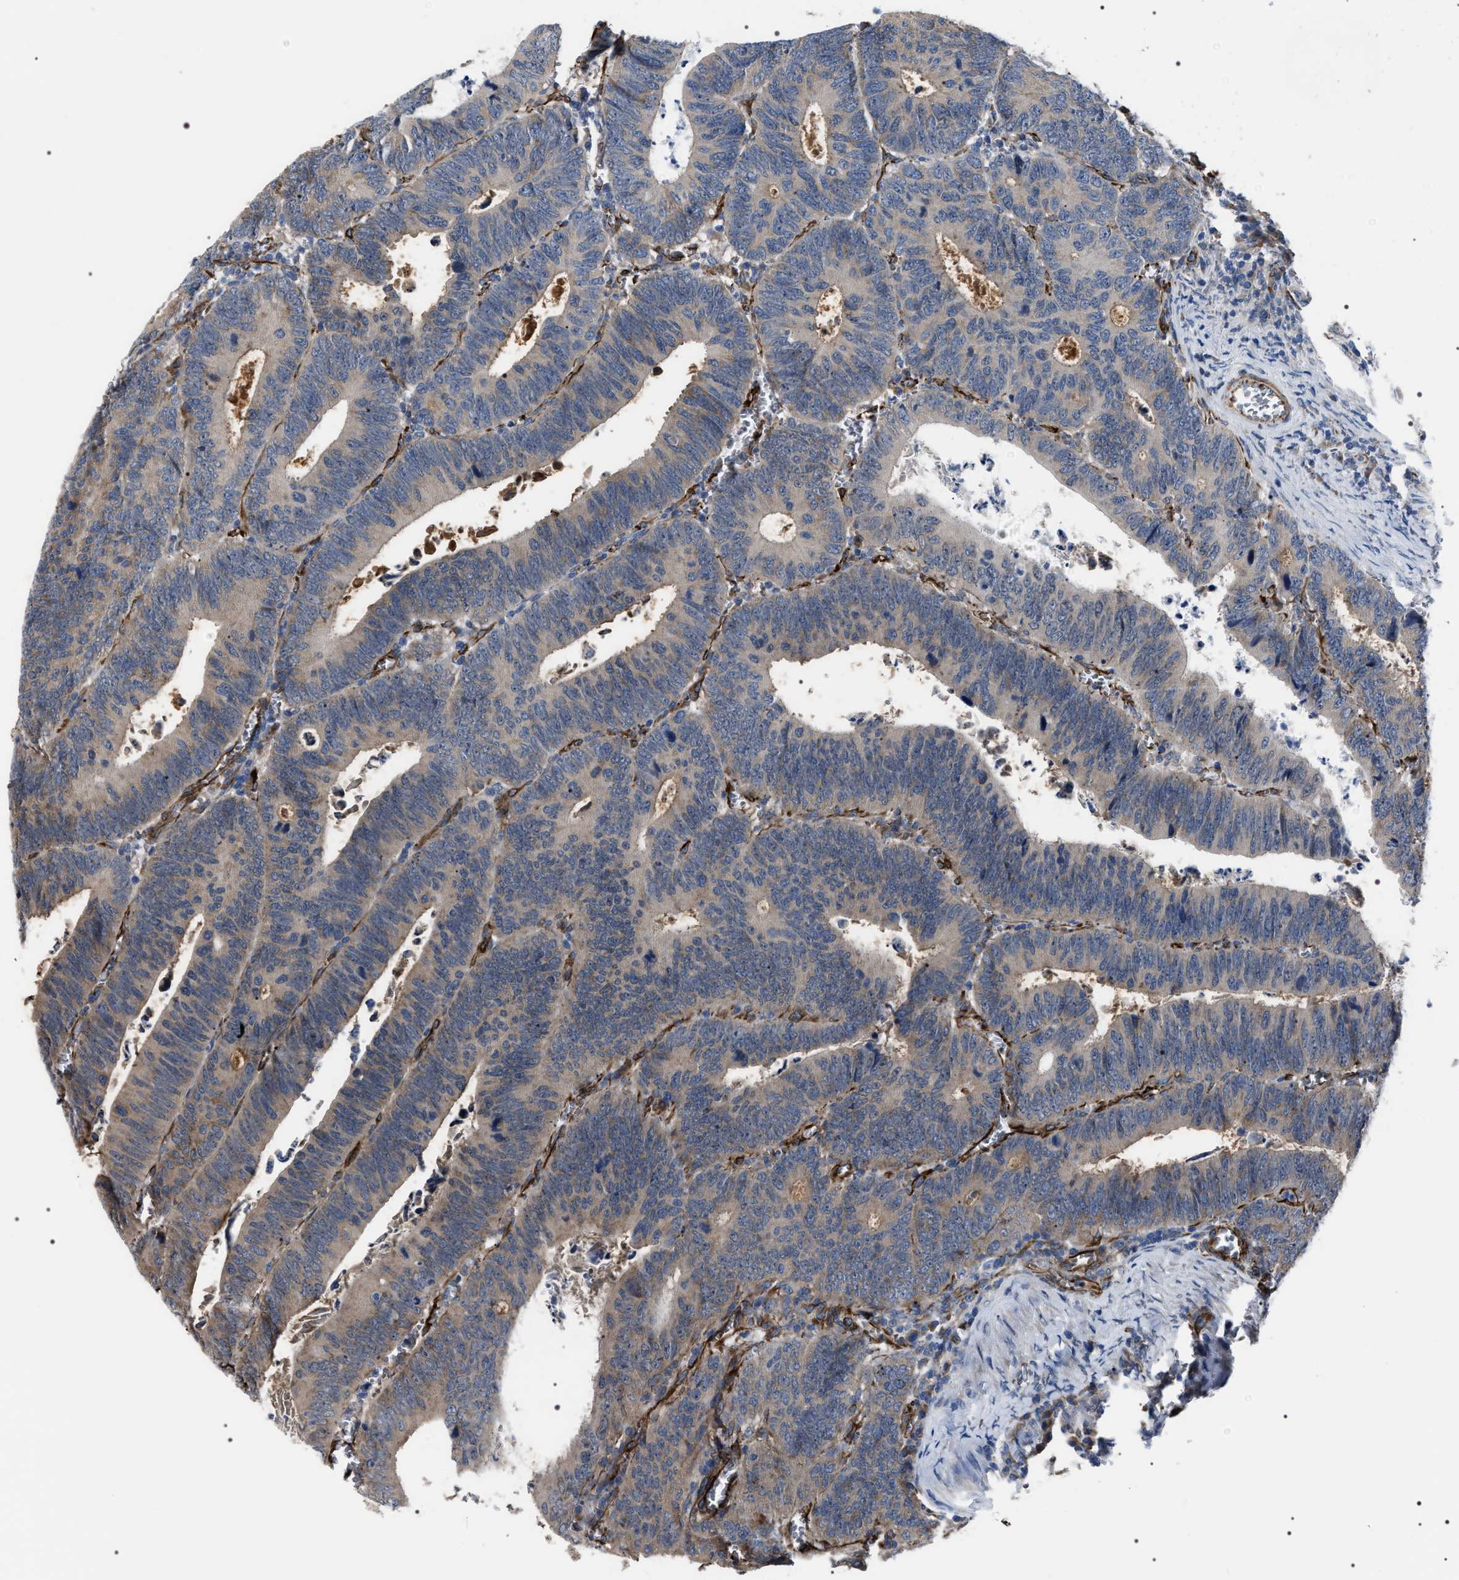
{"staining": {"intensity": "negative", "quantity": "none", "location": "none"}, "tissue": "colorectal cancer", "cell_type": "Tumor cells", "image_type": "cancer", "snomed": [{"axis": "morphology", "description": "Inflammation, NOS"}, {"axis": "morphology", "description": "Adenocarcinoma, NOS"}, {"axis": "topography", "description": "Colon"}], "caption": "High power microscopy micrograph of an immunohistochemistry histopathology image of colorectal cancer (adenocarcinoma), revealing no significant positivity in tumor cells.", "gene": "PKD1L1", "patient": {"sex": "male", "age": 72}}